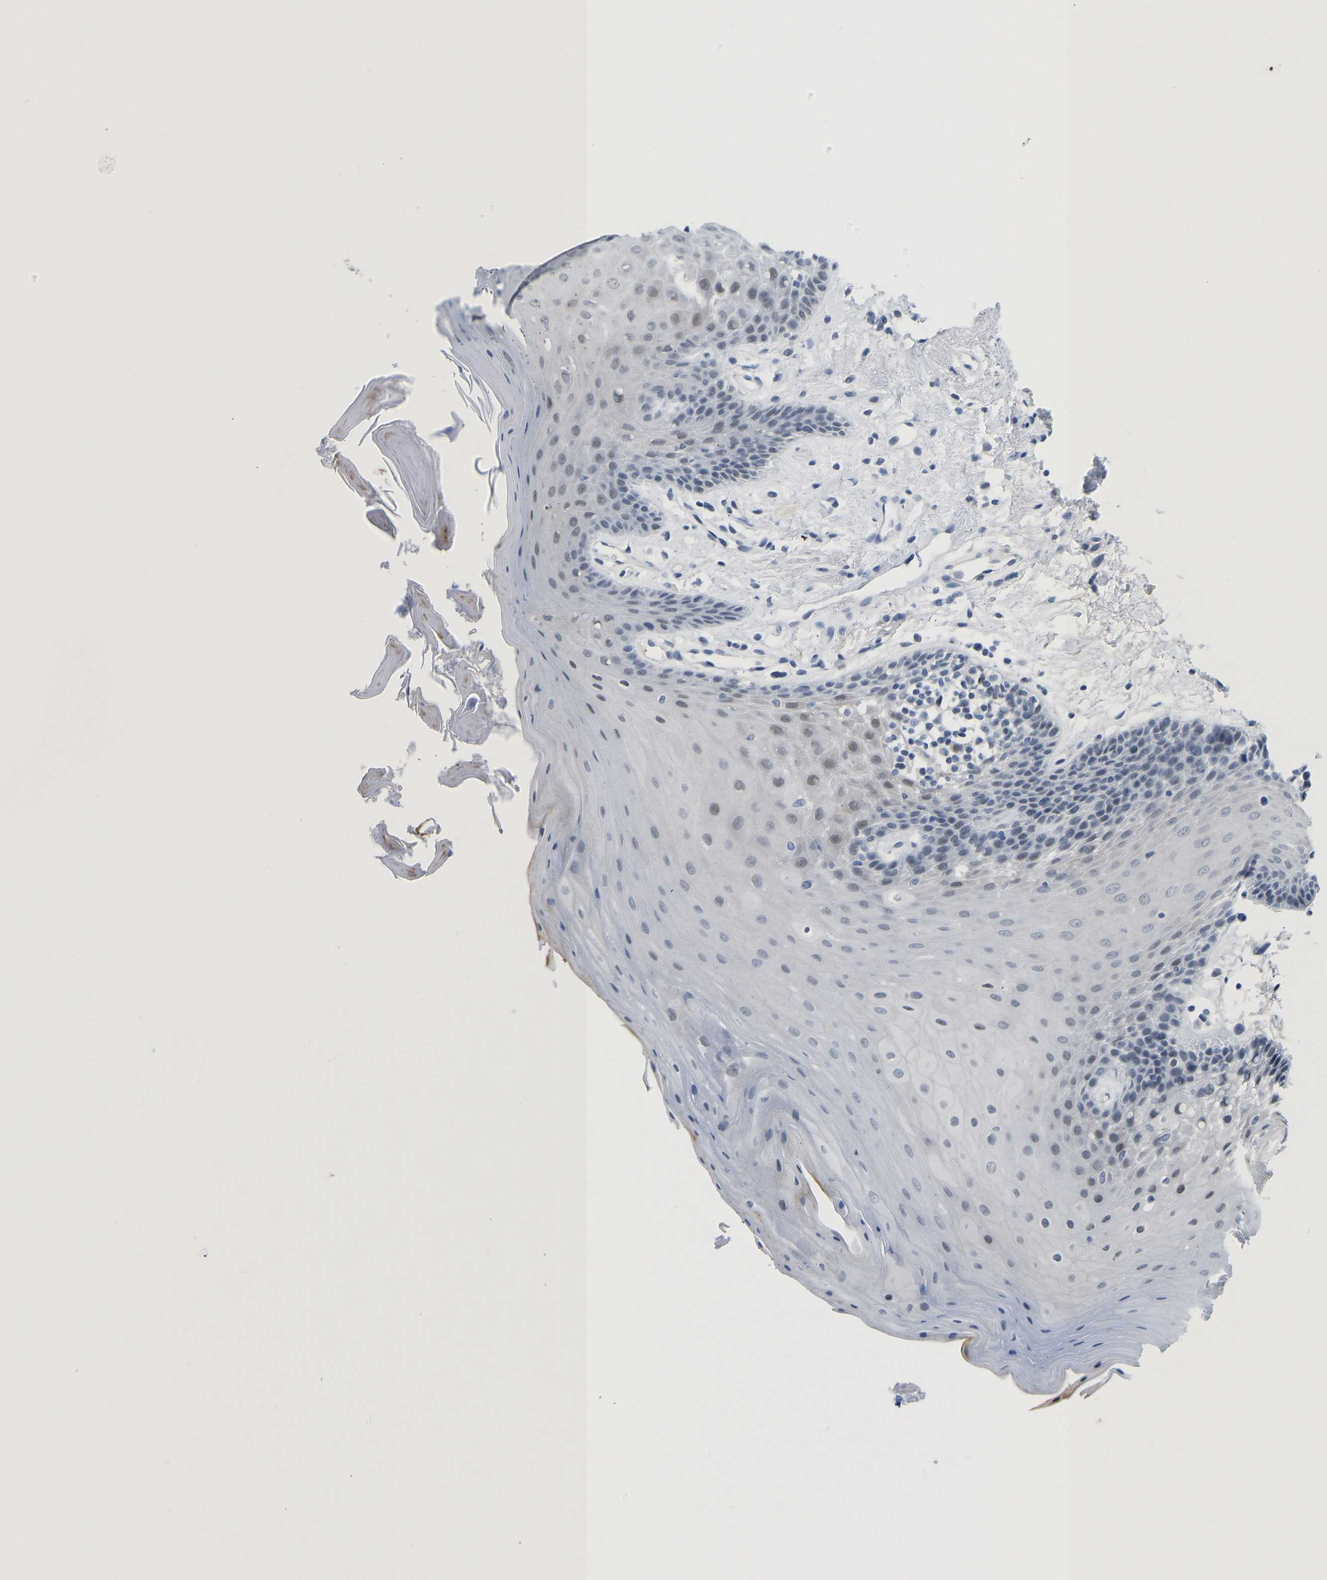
{"staining": {"intensity": "negative", "quantity": "none", "location": "none"}, "tissue": "oral mucosa", "cell_type": "Squamous epithelial cells", "image_type": "normal", "snomed": [{"axis": "morphology", "description": "Normal tissue, NOS"}, {"axis": "morphology", "description": "Squamous cell carcinoma, NOS"}, {"axis": "topography", "description": "Oral tissue"}, {"axis": "topography", "description": "Head-Neck"}], "caption": "Protein analysis of benign oral mucosa demonstrates no significant staining in squamous epithelial cells.", "gene": "TXNDC2", "patient": {"sex": "male", "age": 71}}